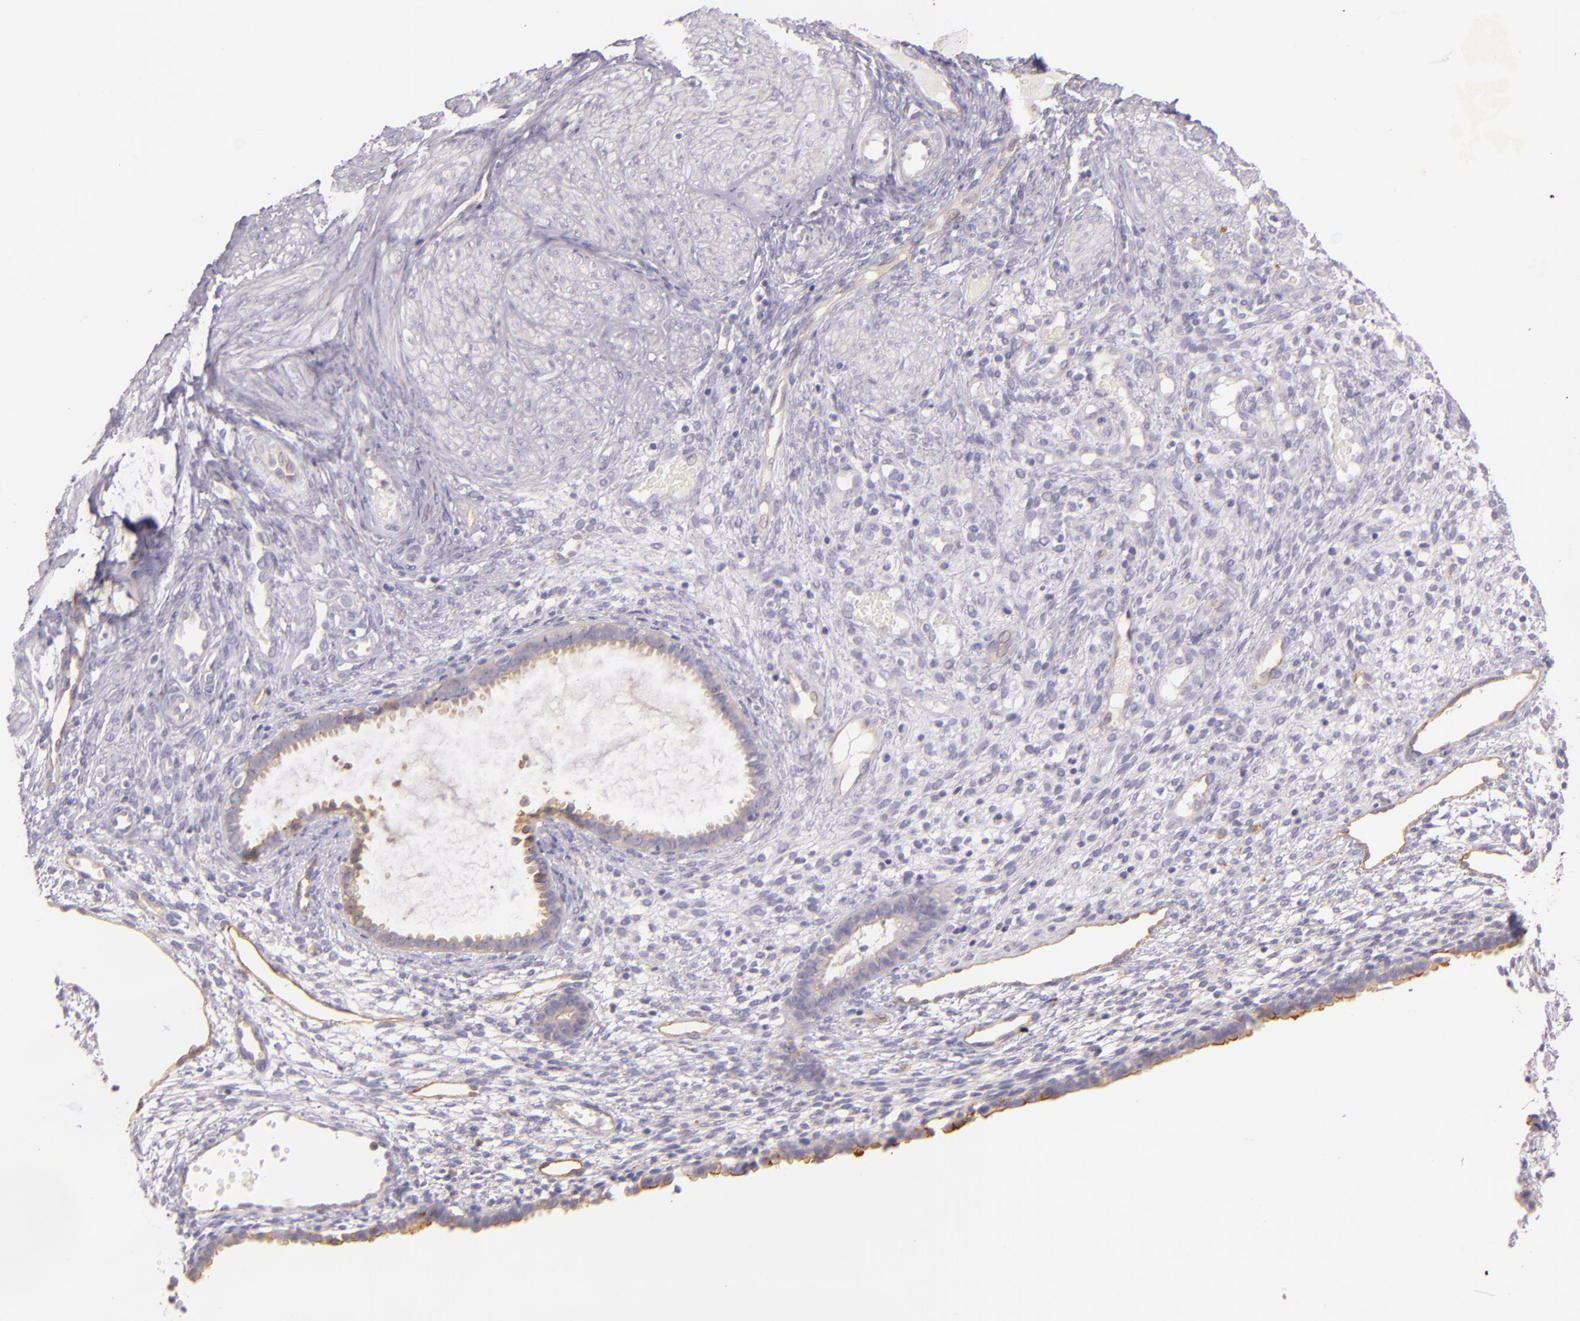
{"staining": {"intensity": "negative", "quantity": "none", "location": "none"}, "tissue": "endometrium", "cell_type": "Cells in endometrial stroma", "image_type": "normal", "snomed": [{"axis": "morphology", "description": "Normal tissue, NOS"}, {"axis": "topography", "description": "Endometrium"}], "caption": "Immunohistochemistry of benign endometrium shows no expression in cells in endometrial stroma. The staining was performed using DAB to visualize the protein expression in brown, while the nuclei were stained in blue with hematoxylin (Magnification: 20x).", "gene": "CTSF", "patient": {"sex": "female", "age": 72}}